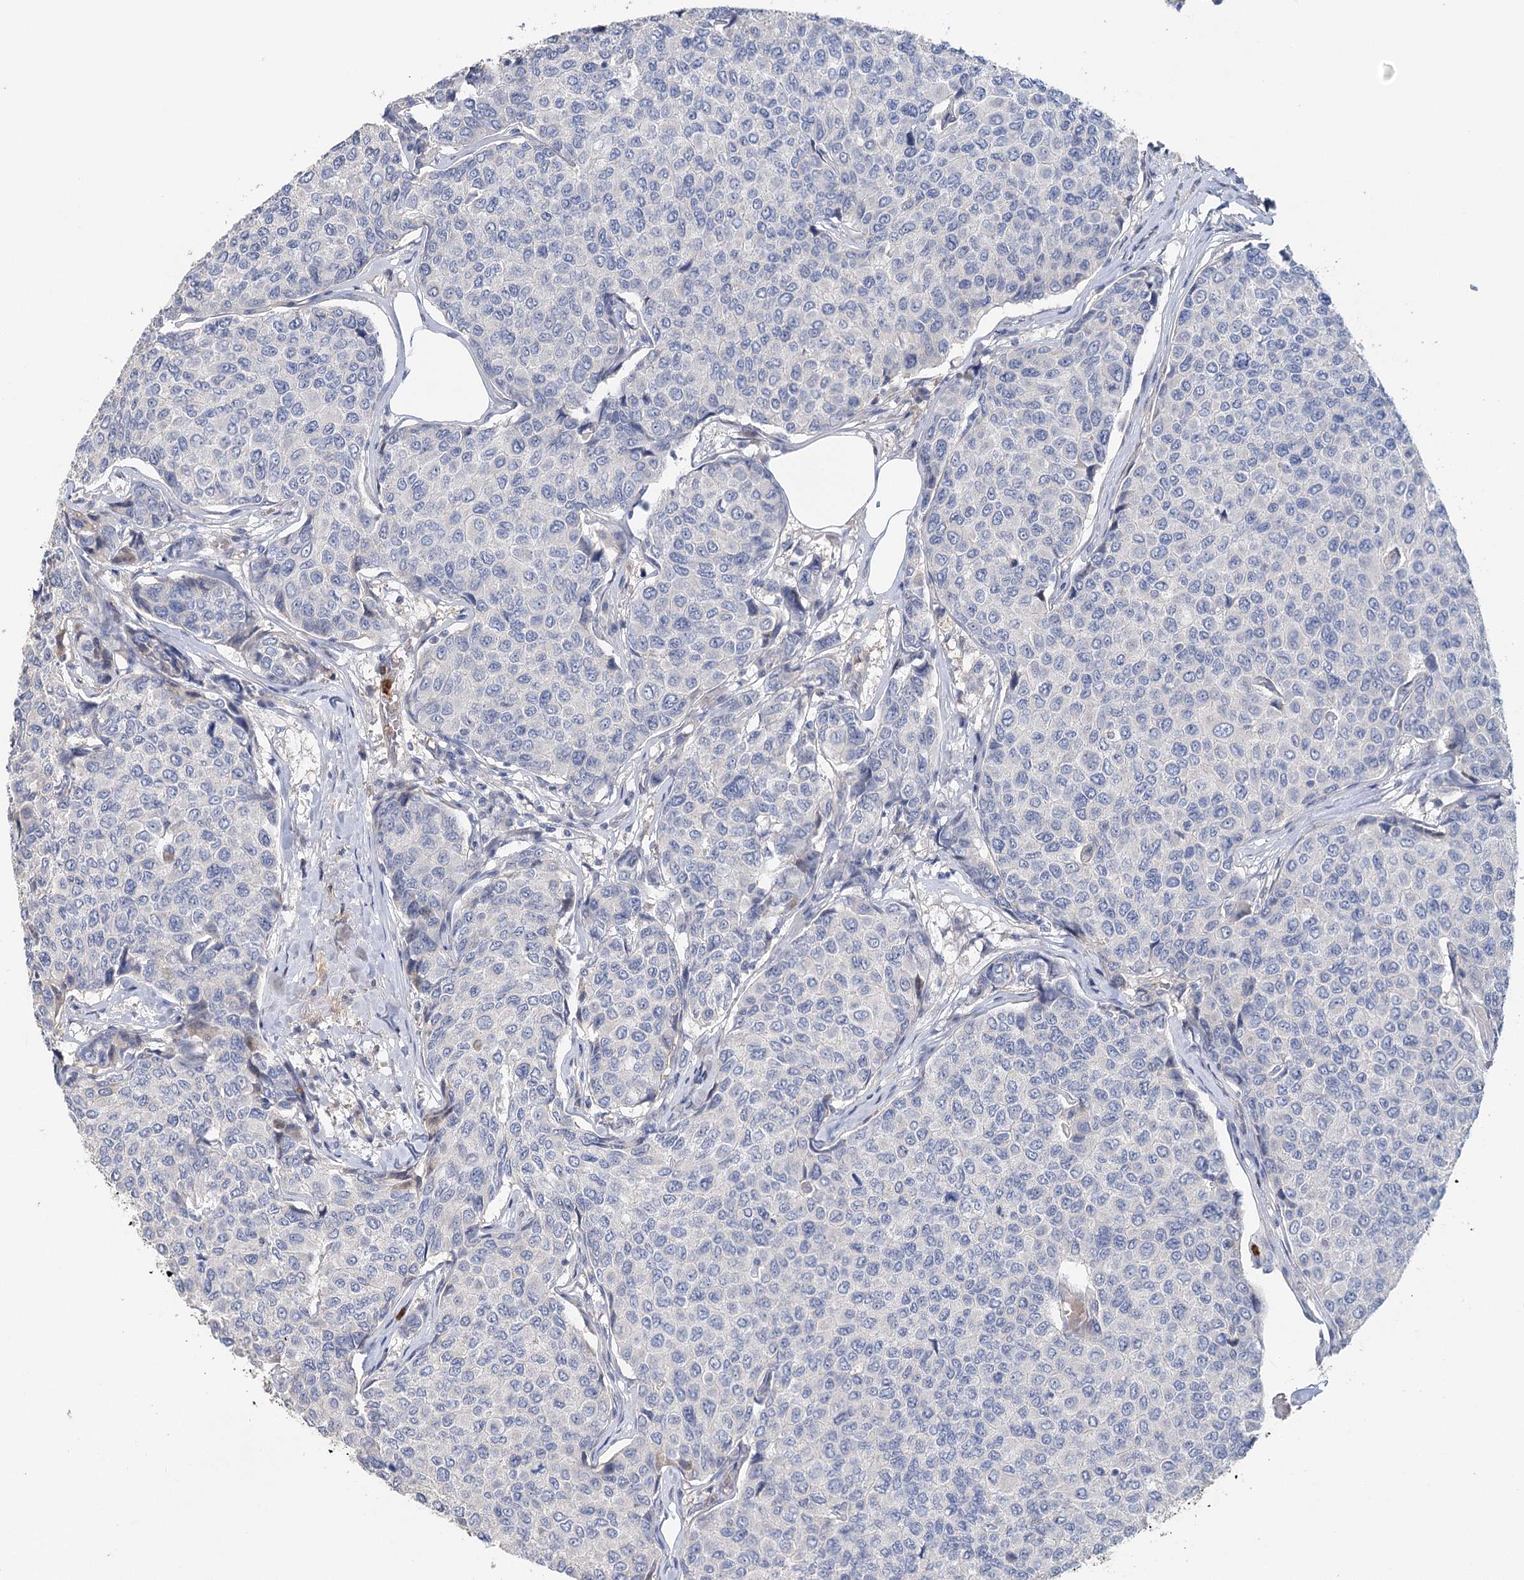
{"staining": {"intensity": "negative", "quantity": "none", "location": "none"}, "tissue": "breast cancer", "cell_type": "Tumor cells", "image_type": "cancer", "snomed": [{"axis": "morphology", "description": "Duct carcinoma"}, {"axis": "topography", "description": "Breast"}], "caption": "An immunohistochemistry photomicrograph of infiltrating ductal carcinoma (breast) is shown. There is no staining in tumor cells of infiltrating ductal carcinoma (breast).", "gene": "EPB41L5", "patient": {"sex": "female", "age": 55}}